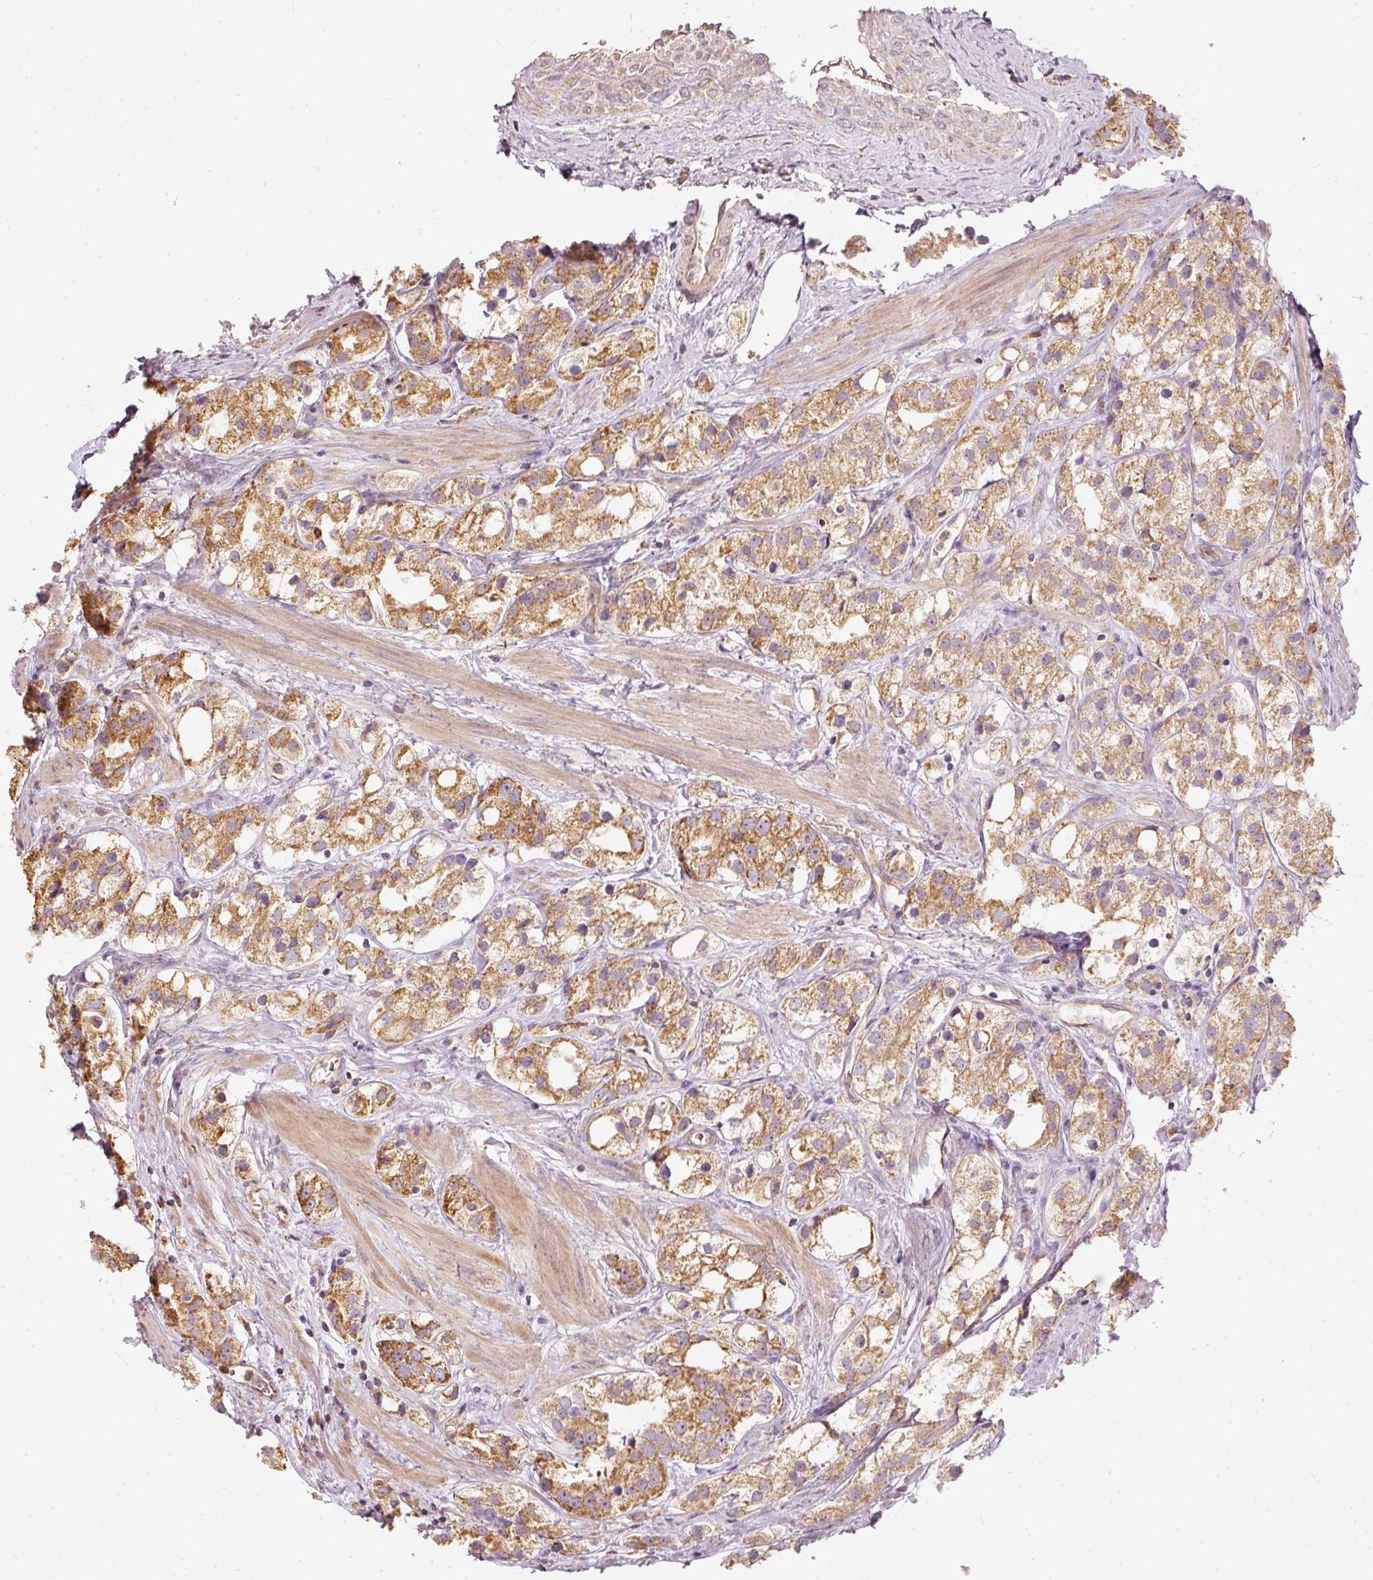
{"staining": {"intensity": "moderate", "quantity": ">75%", "location": "cytoplasmic/membranous"}, "tissue": "prostate cancer", "cell_type": "Tumor cells", "image_type": "cancer", "snomed": [{"axis": "morphology", "description": "Adenocarcinoma, NOS"}, {"axis": "topography", "description": "Prostate"}], "caption": "Immunohistochemical staining of prostate cancer (adenocarcinoma) demonstrates medium levels of moderate cytoplasmic/membranous protein staining in approximately >75% of tumor cells.", "gene": "PSENEN", "patient": {"sex": "male", "age": 79}}